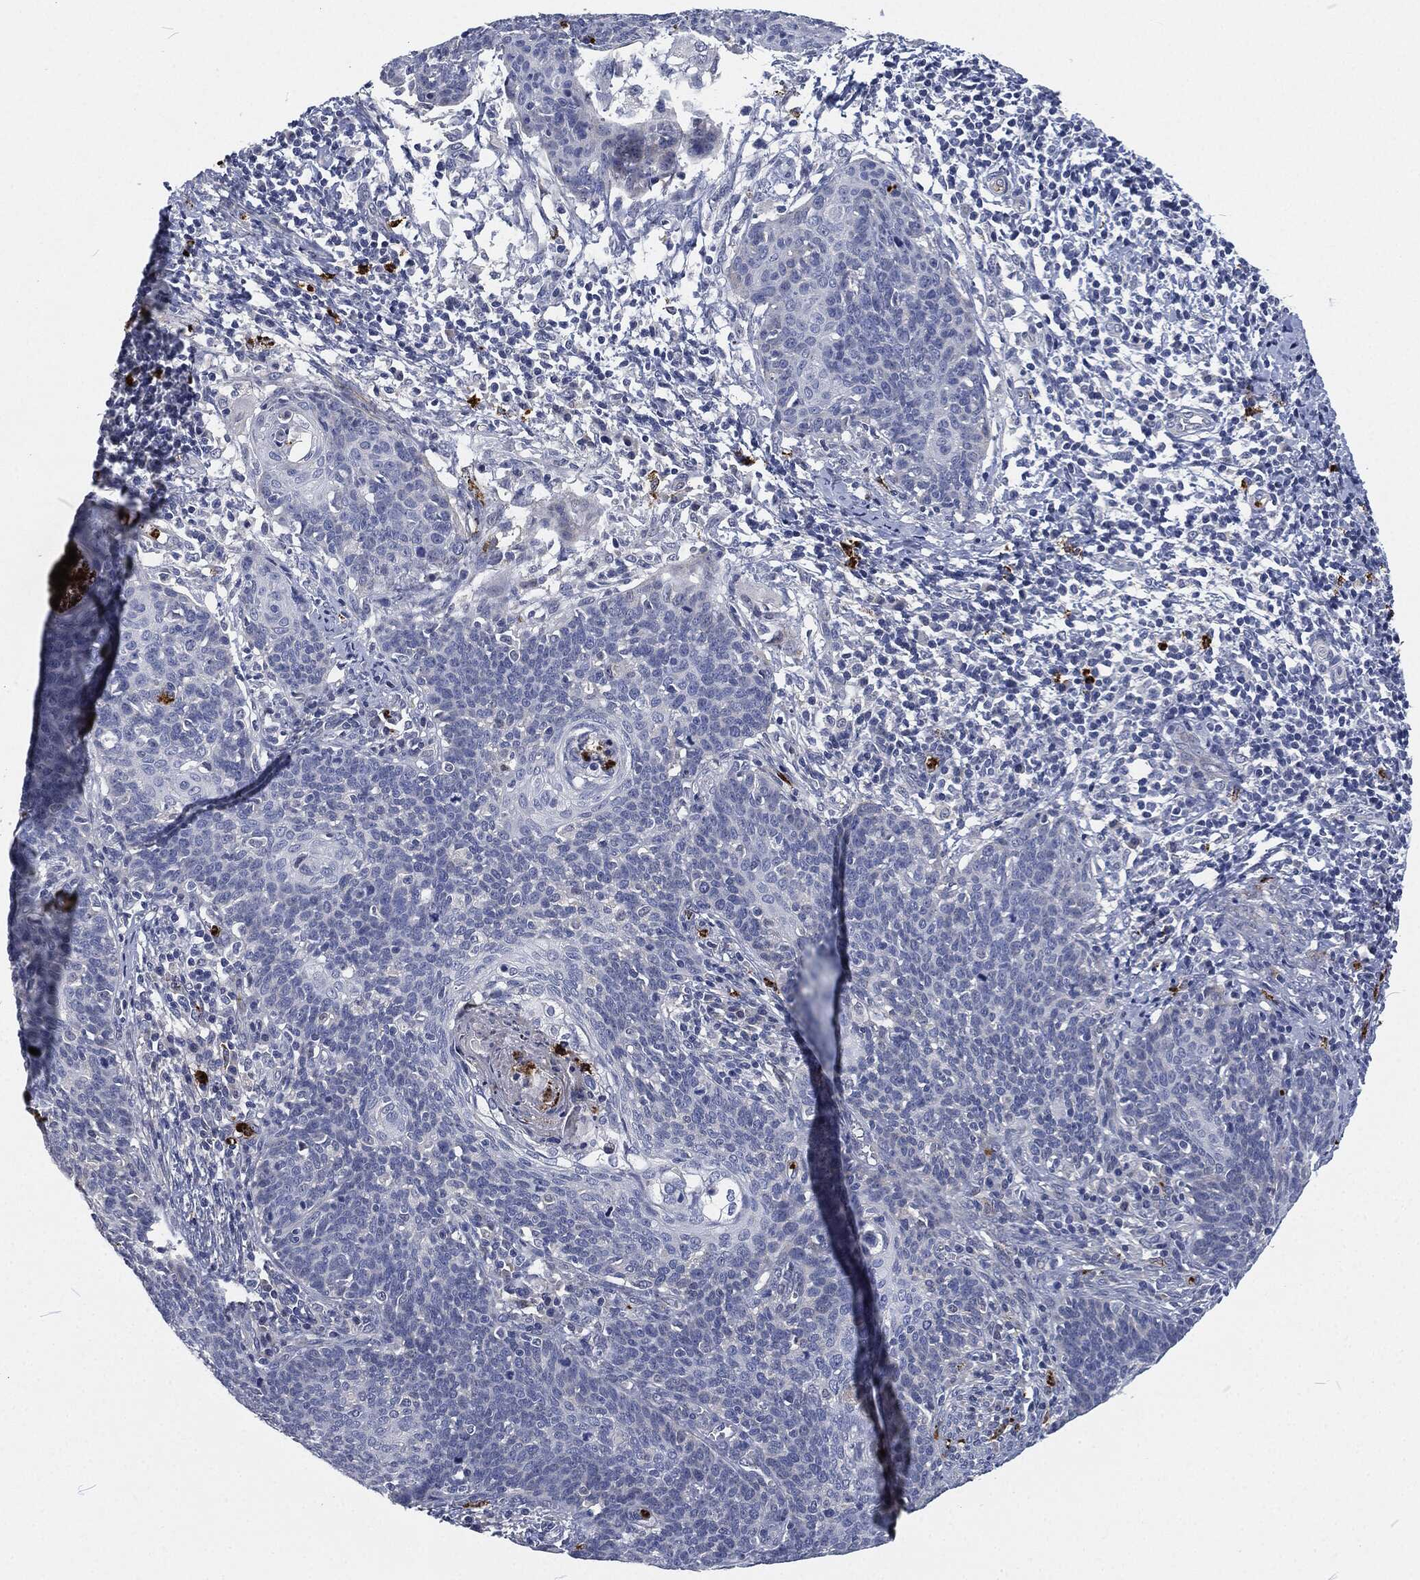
{"staining": {"intensity": "negative", "quantity": "none", "location": "none"}, "tissue": "cervical cancer", "cell_type": "Tumor cells", "image_type": "cancer", "snomed": [{"axis": "morphology", "description": "Squamous cell carcinoma, NOS"}, {"axis": "topography", "description": "Cervix"}], "caption": "This is an immunohistochemistry photomicrograph of cervical cancer (squamous cell carcinoma). There is no expression in tumor cells.", "gene": "MPO", "patient": {"sex": "female", "age": 39}}